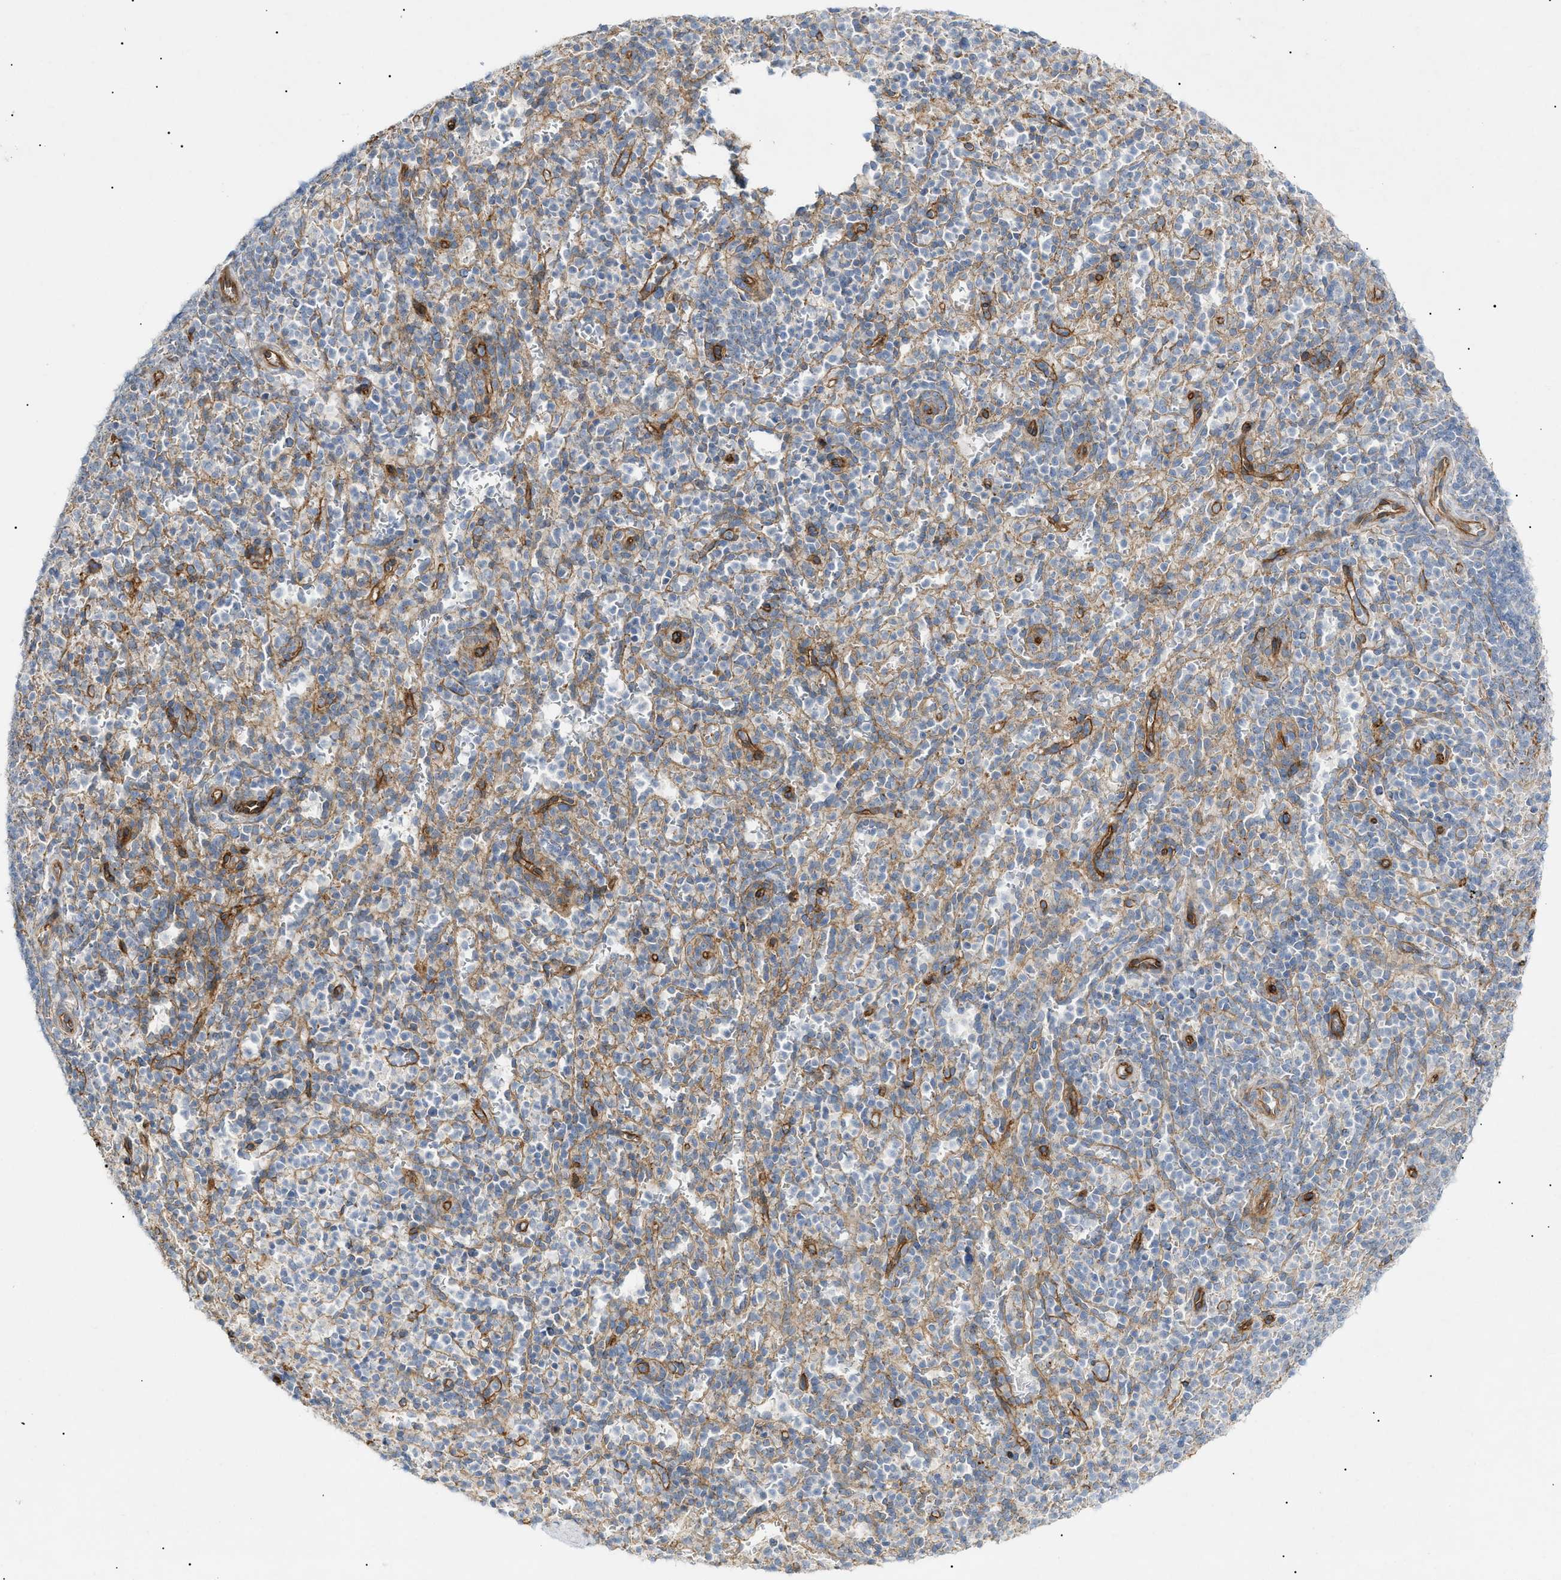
{"staining": {"intensity": "weak", "quantity": "<25%", "location": "cytoplasmic/membranous"}, "tissue": "spleen", "cell_type": "Cells in red pulp", "image_type": "normal", "snomed": [{"axis": "morphology", "description": "Normal tissue, NOS"}, {"axis": "topography", "description": "Spleen"}], "caption": "High magnification brightfield microscopy of unremarkable spleen stained with DAB (brown) and counterstained with hematoxylin (blue): cells in red pulp show no significant staining. (Immunohistochemistry (ihc), brightfield microscopy, high magnification).", "gene": "ZFHX2", "patient": {"sex": "male", "age": 36}}